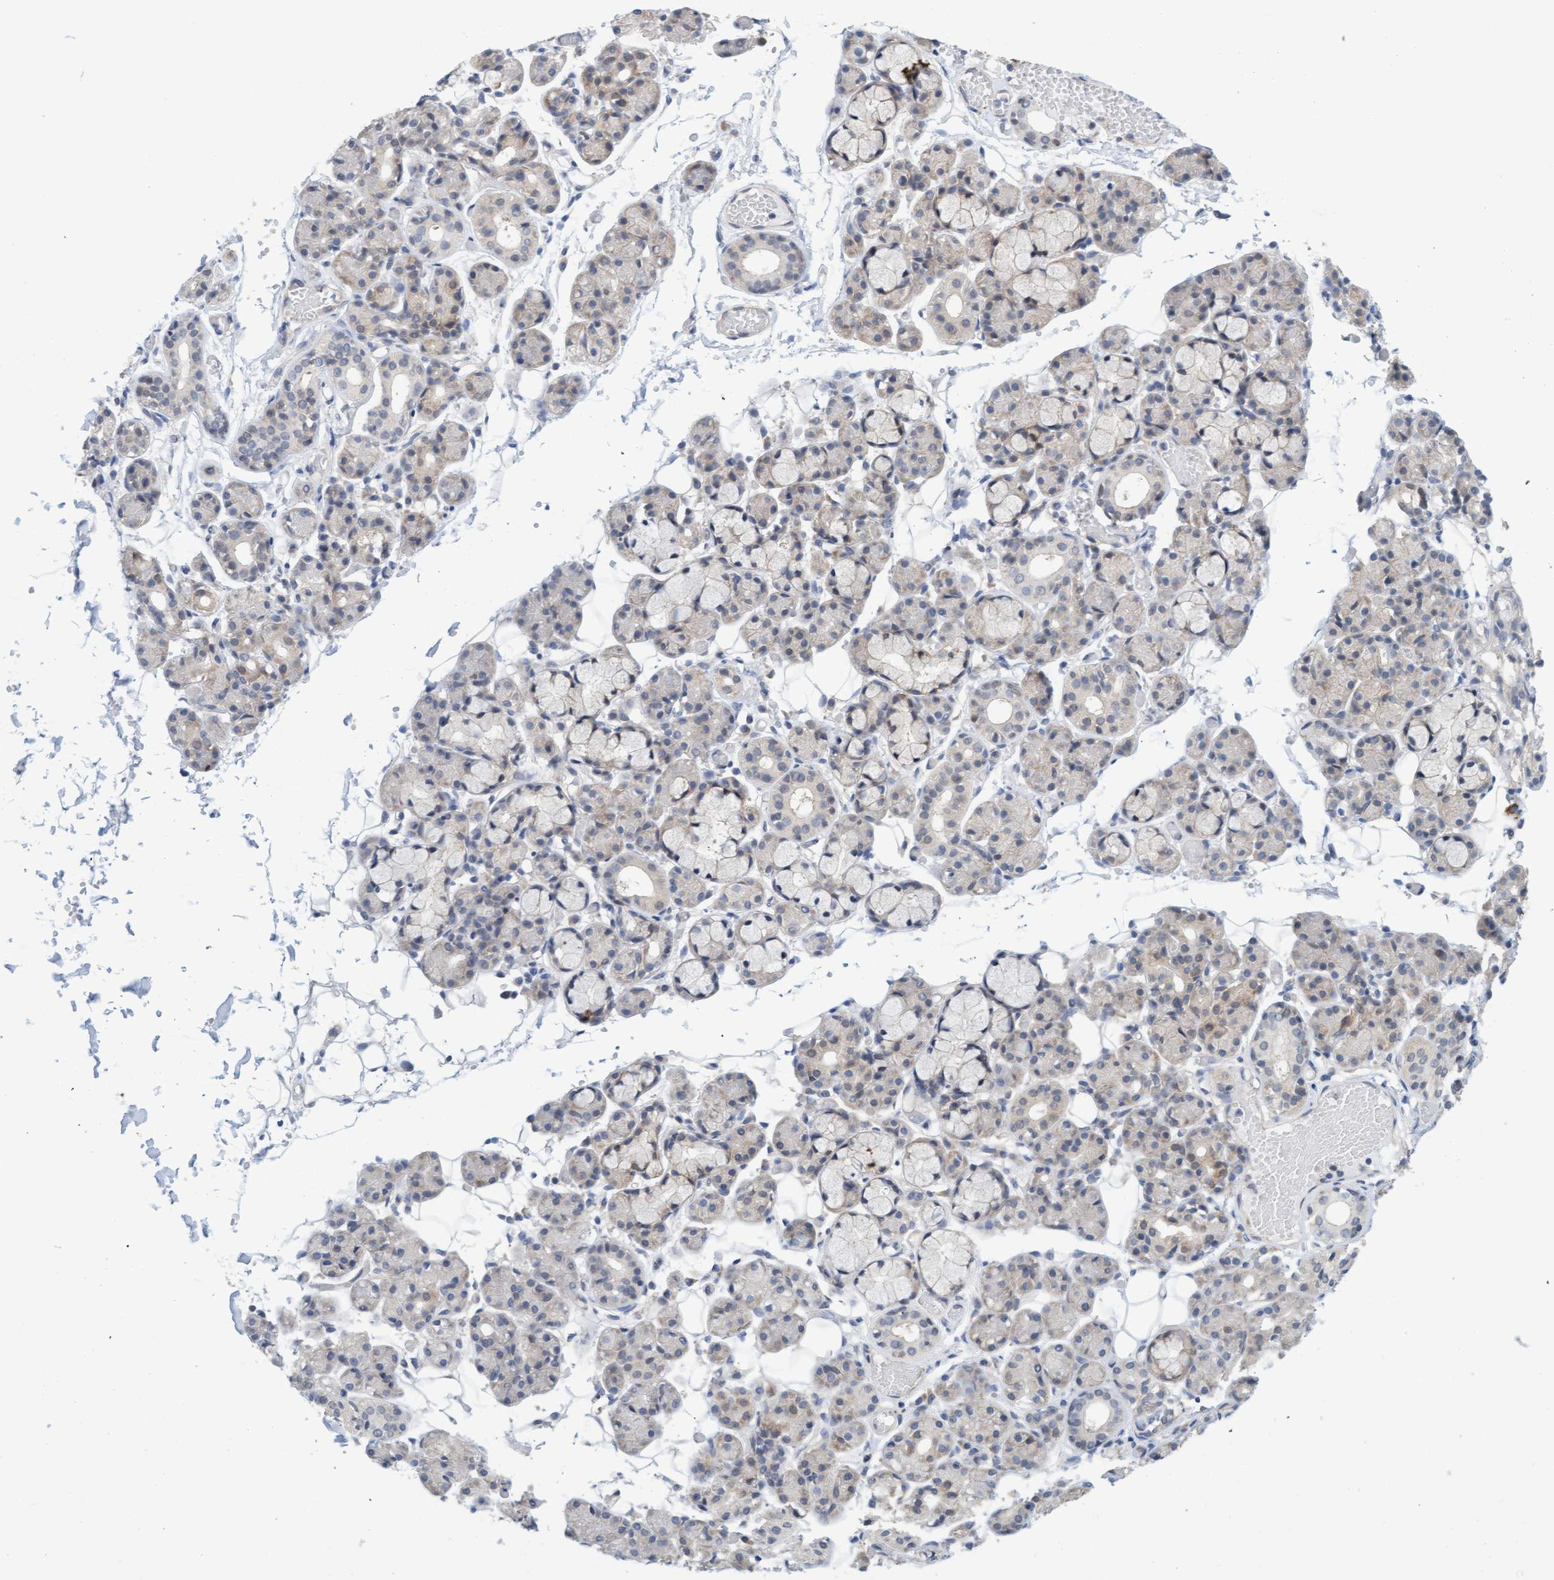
{"staining": {"intensity": "weak", "quantity": "<25%", "location": "cytoplasmic/membranous"}, "tissue": "salivary gland", "cell_type": "Glandular cells", "image_type": "normal", "snomed": [{"axis": "morphology", "description": "Normal tissue, NOS"}, {"axis": "topography", "description": "Salivary gland"}], "caption": "High magnification brightfield microscopy of normal salivary gland stained with DAB (3,3'-diaminobenzidine) (brown) and counterstained with hematoxylin (blue): glandular cells show no significant expression.", "gene": "AMZ2", "patient": {"sex": "male", "age": 63}}